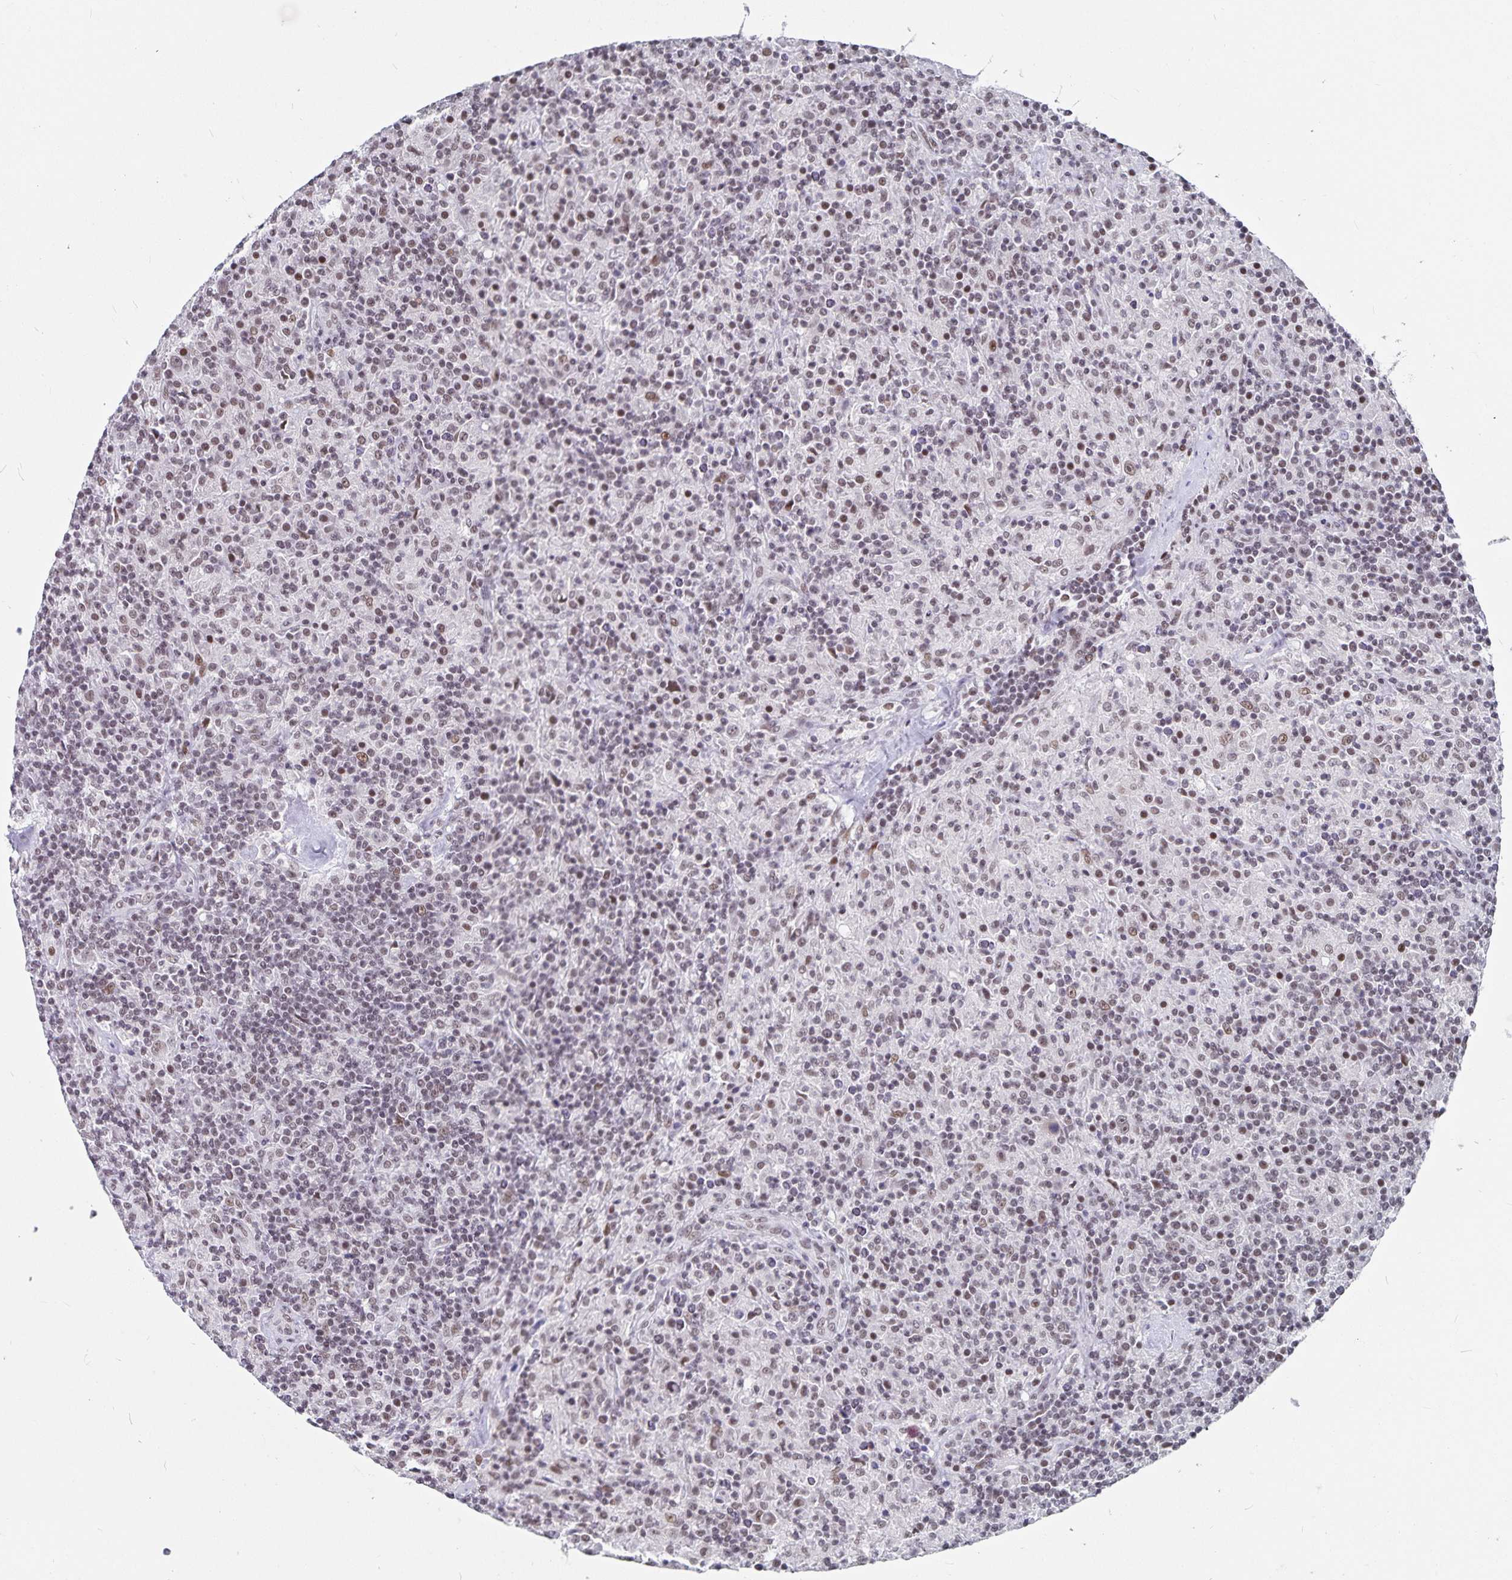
{"staining": {"intensity": "weak", "quantity": "25%-75%", "location": "nuclear"}, "tissue": "lymphoma", "cell_type": "Tumor cells", "image_type": "cancer", "snomed": [{"axis": "morphology", "description": "Hodgkin's disease, NOS"}, {"axis": "topography", "description": "Lymph node"}], "caption": "Tumor cells reveal low levels of weak nuclear expression in about 25%-75% of cells in Hodgkin's disease. Immunohistochemistry stains the protein in brown and the nuclei are stained blue.", "gene": "PBX2", "patient": {"sex": "male", "age": 70}}